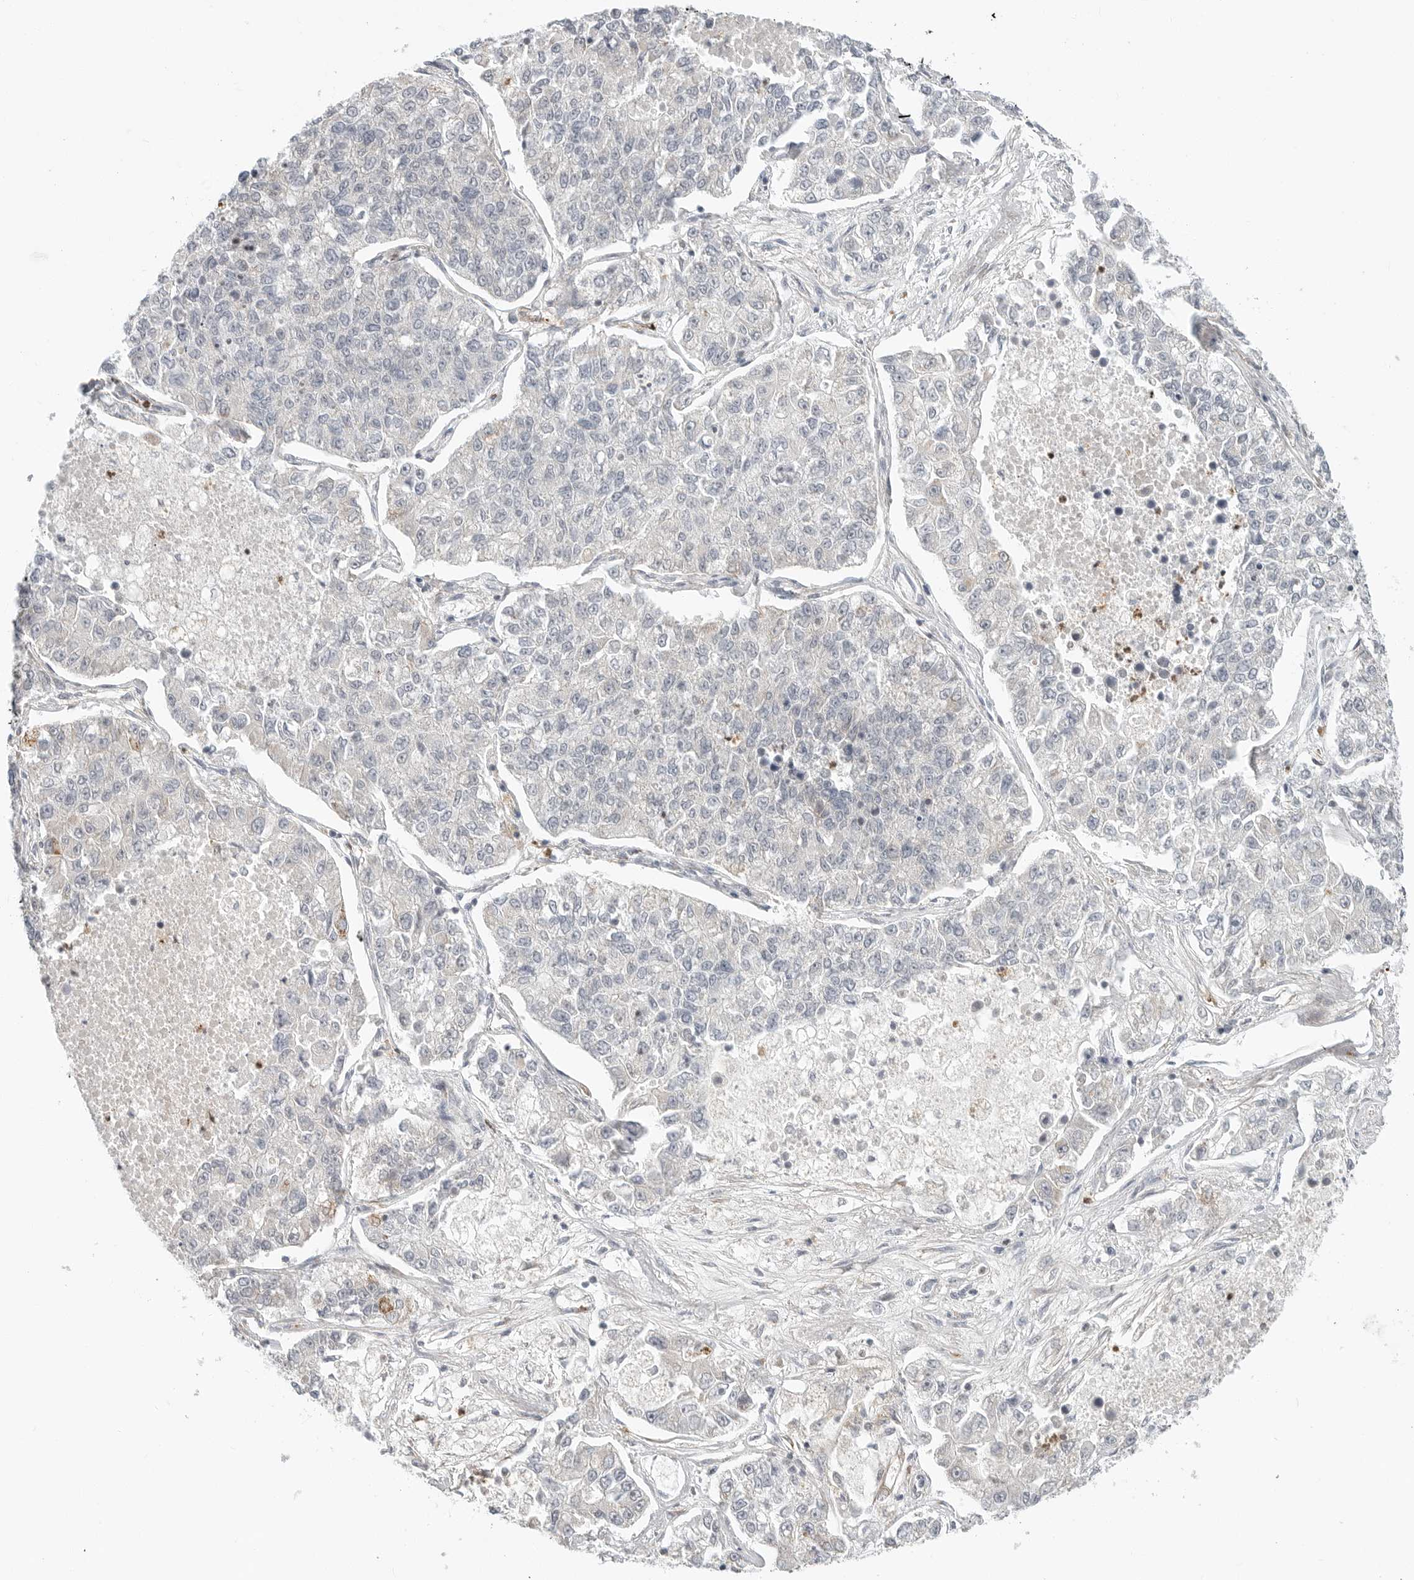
{"staining": {"intensity": "negative", "quantity": "none", "location": "none"}, "tissue": "lung cancer", "cell_type": "Tumor cells", "image_type": "cancer", "snomed": [{"axis": "morphology", "description": "Adenocarcinoma, NOS"}, {"axis": "topography", "description": "Lung"}], "caption": "The IHC micrograph has no significant staining in tumor cells of adenocarcinoma (lung) tissue.", "gene": "C1QTNF1", "patient": {"sex": "male", "age": 49}}